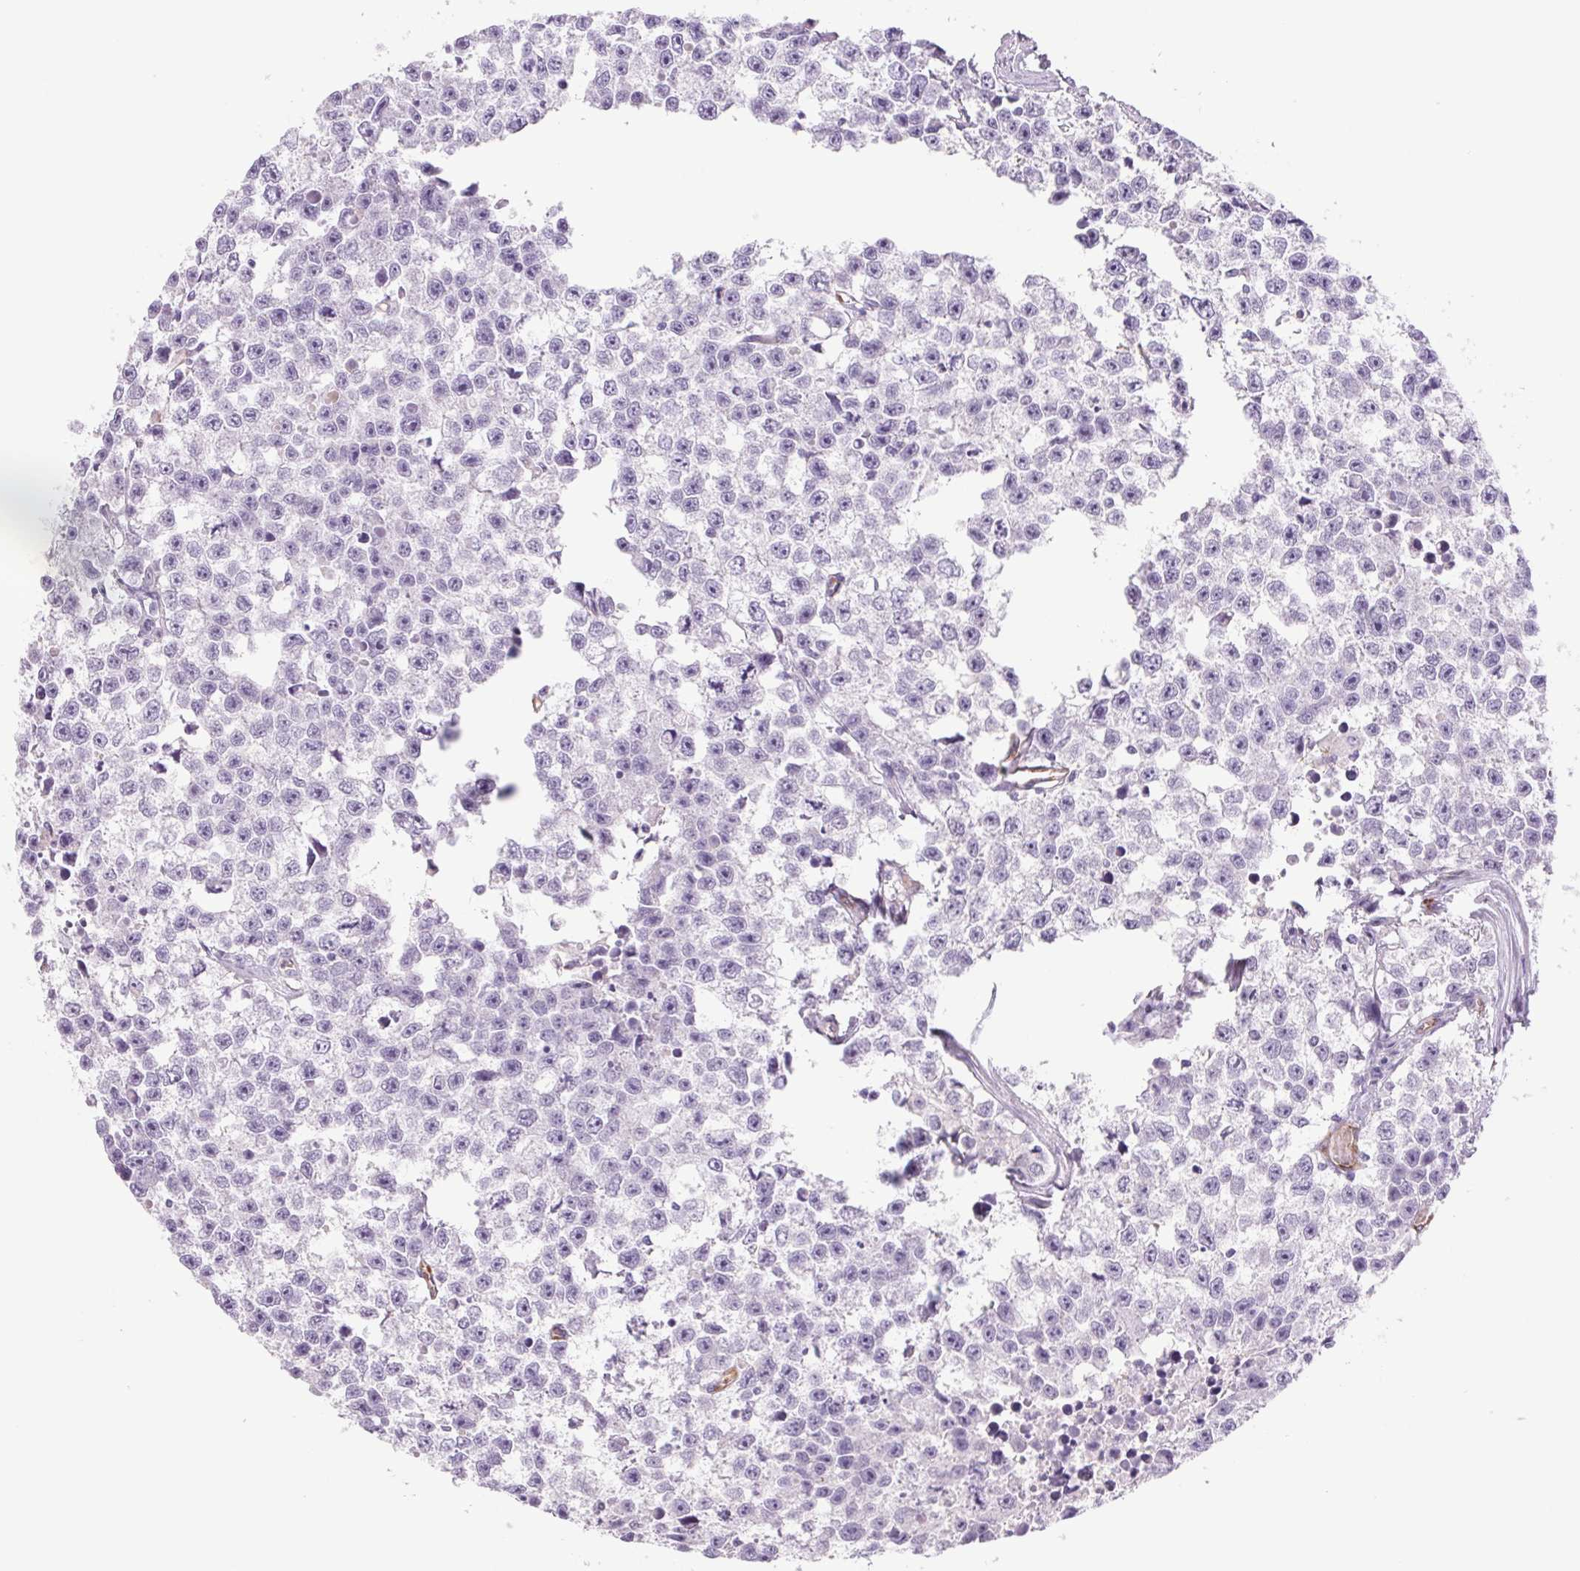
{"staining": {"intensity": "negative", "quantity": "none", "location": "none"}, "tissue": "testis cancer", "cell_type": "Tumor cells", "image_type": "cancer", "snomed": [{"axis": "morphology", "description": "Seminoma, NOS"}, {"axis": "topography", "description": "Testis"}], "caption": "High power microscopy histopathology image of an IHC photomicrograph of testis cancer, revealing no significant staining in tumor cells.", "gene": "IGFL3", "patient": {"sex": "male", "age": 26}}